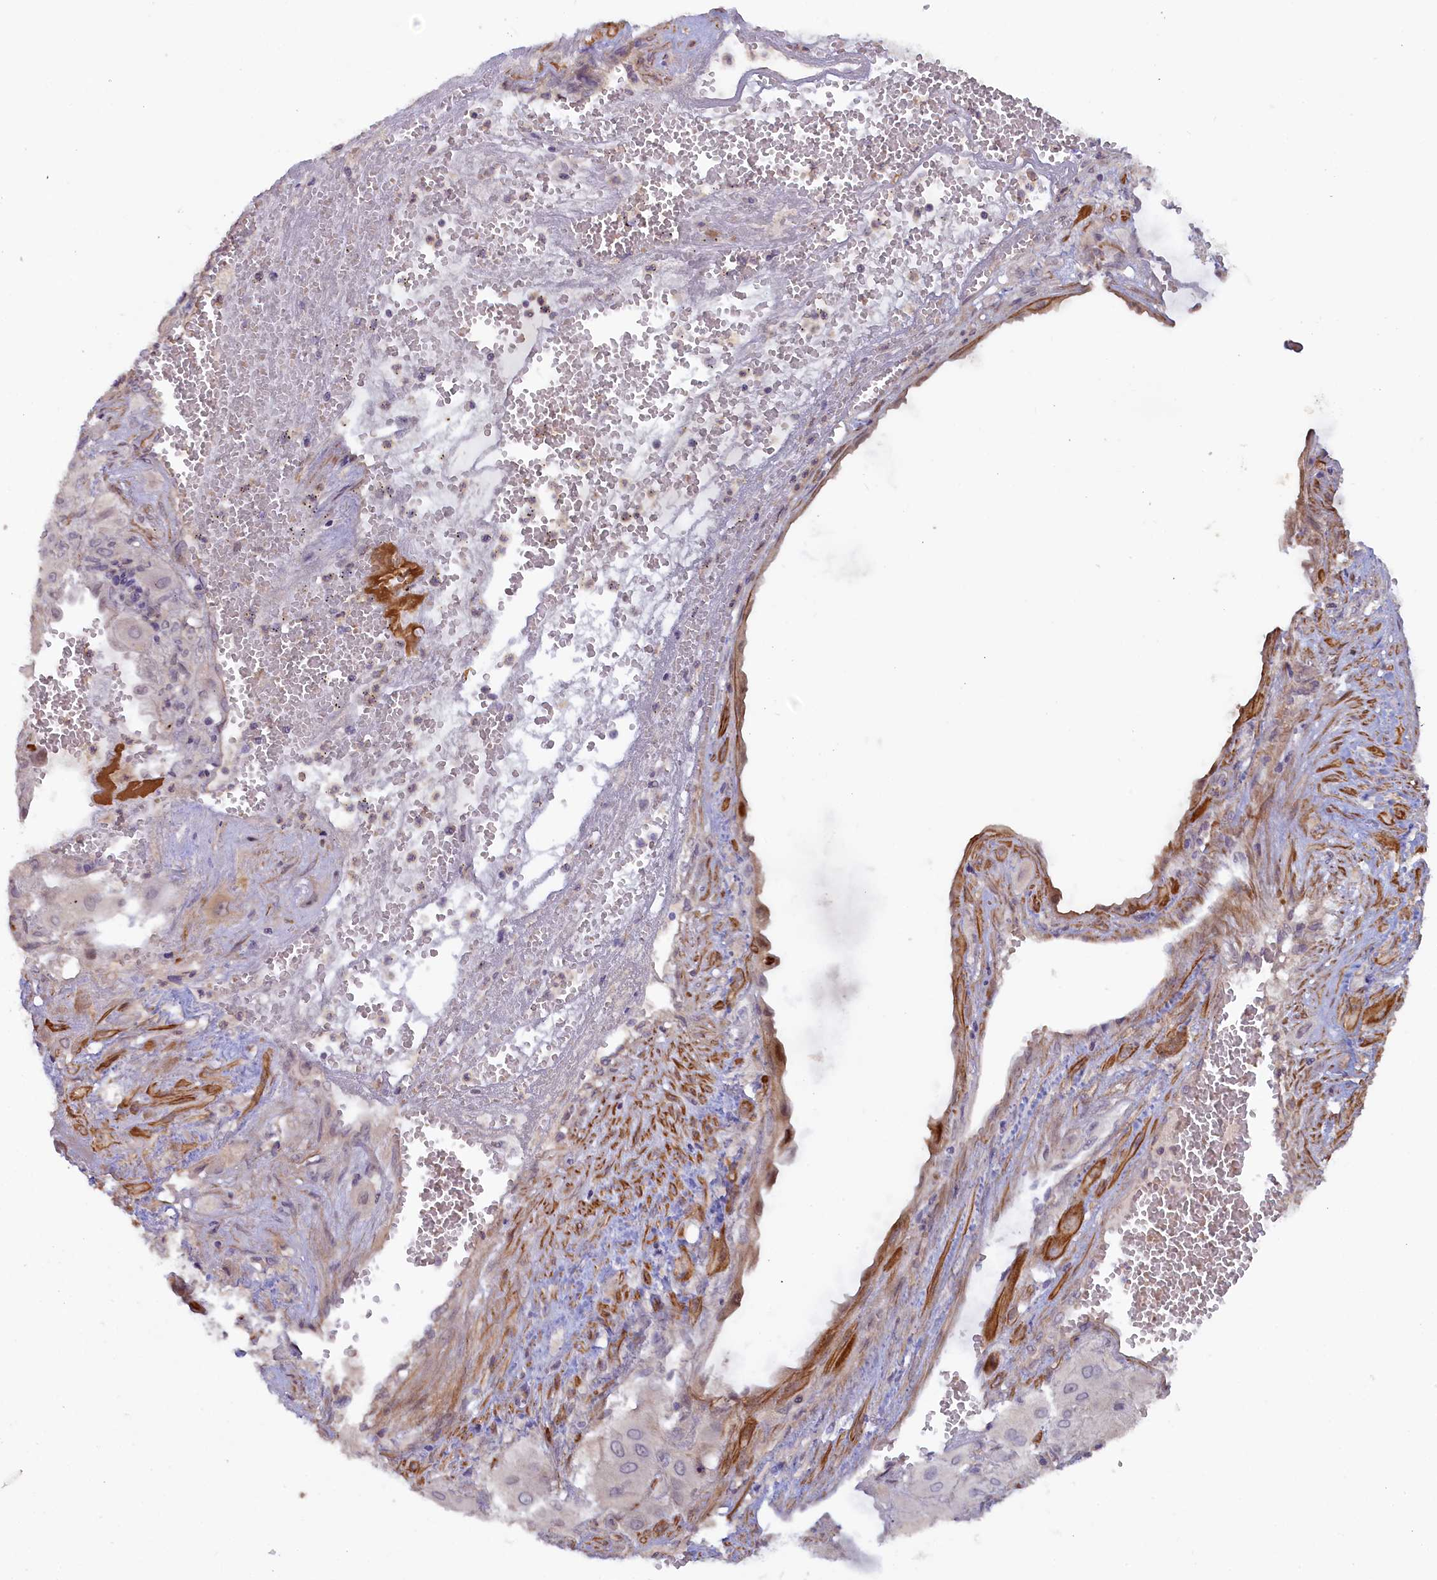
{"staining": {"intensity": "negative", "quantity": "none", "location": "none"}, "tissue": "cervical cancer", "cell_type": "Tumor cells", "image_type": "cancer", "snomed": [{"axis": "morphology", "description": "Squamous cell carcinoma, NOS"}, {"axis": "topography", "description": "Cervix"}], "caption": "There is no significant expression in tumor cells of cervical cancer. (Brightfield microscopy of DAB (3,3'-diaminobenzidine) immunohistochemistry (IHC) at high magnification).", "gene": "MYO16", "patient": {"sex": "female", "age": 34}}